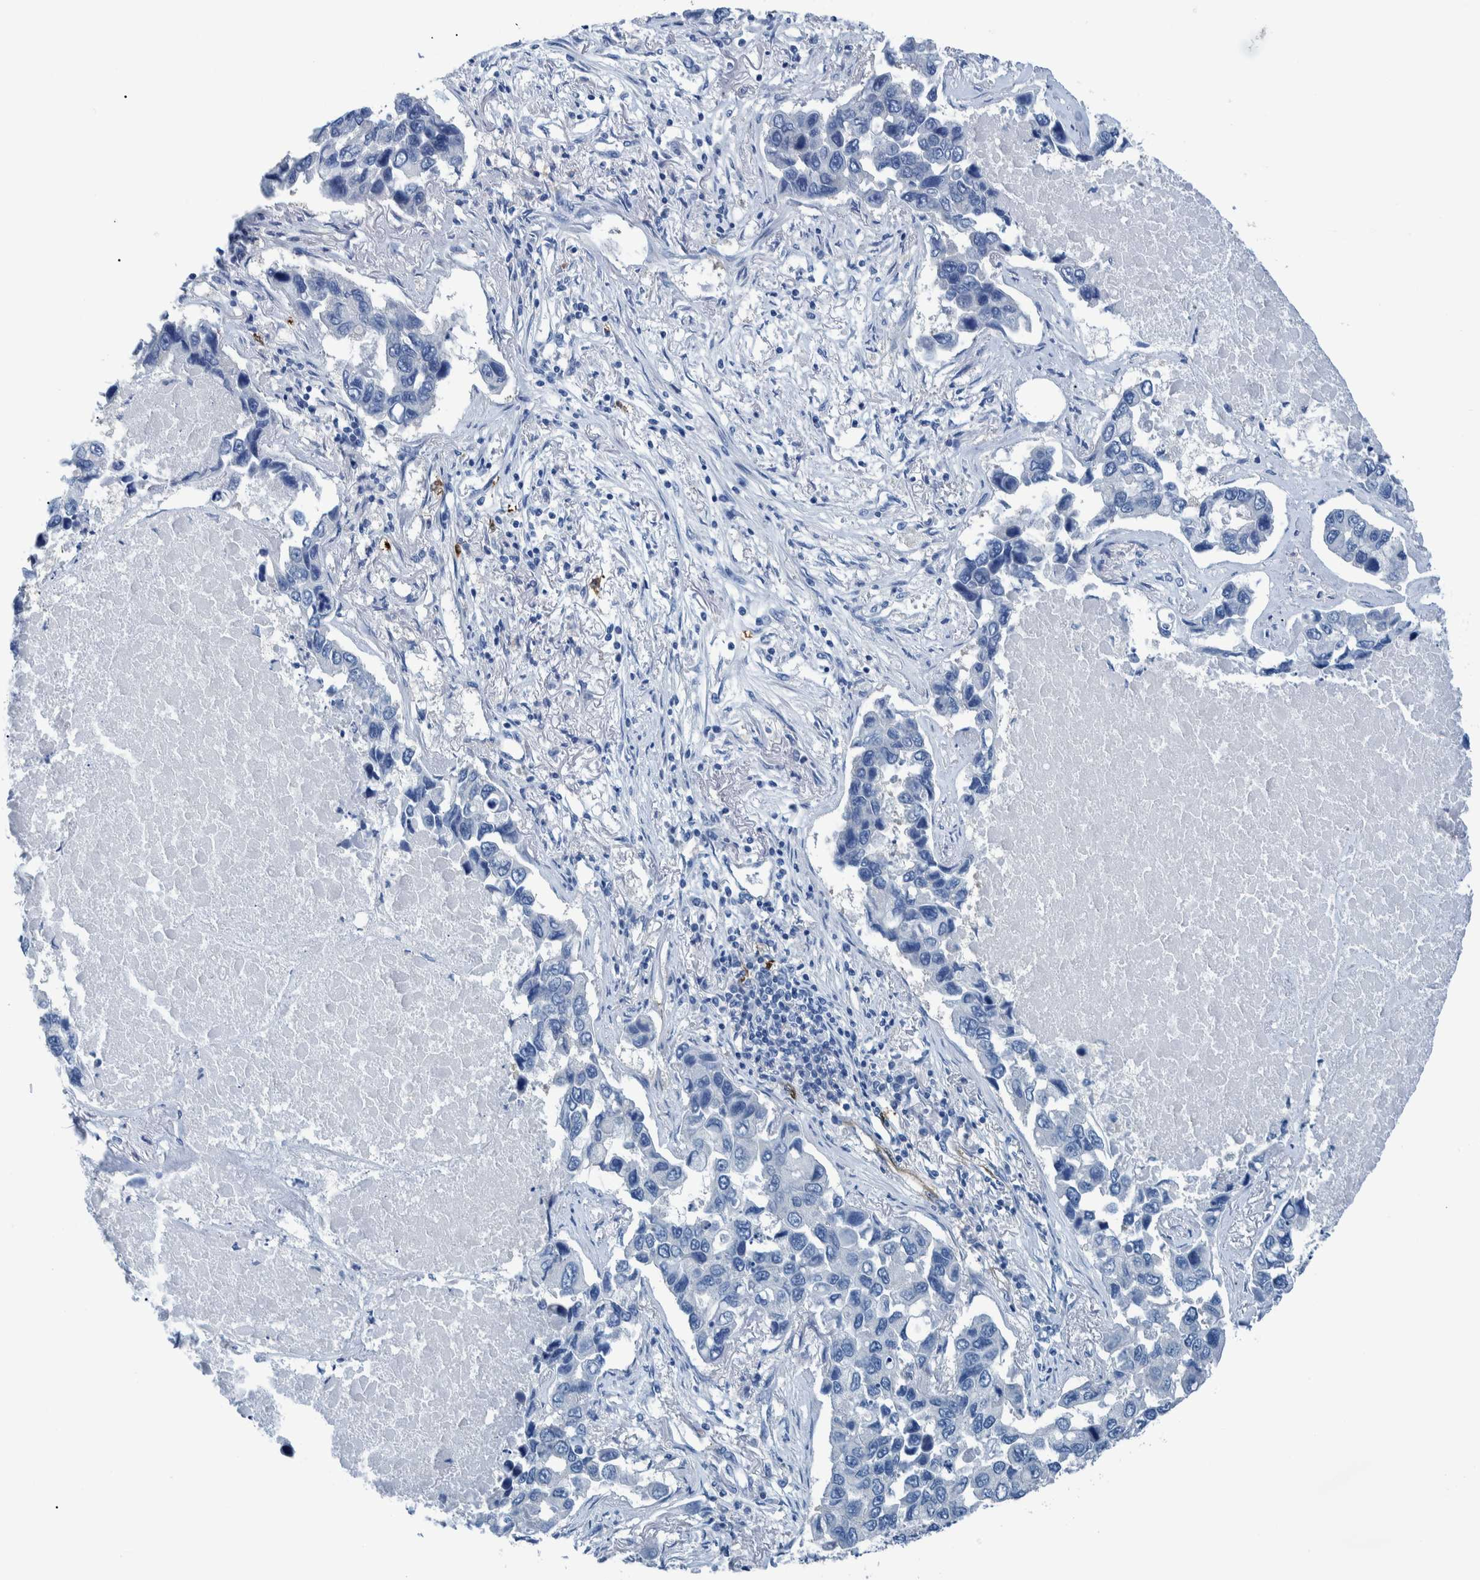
{"staining": {"intensity": "negative", "quantity": "none", "location": "none"}, "tissue": "lung cancer", "cell_type": "Tumor cells", "image_type": "cancer", "snomed": [{"axis": "morphology", "description": "Adenocarcinoma, NOS"}, {"axis": "topography", "description": "Lung"}], "caption": "Tumor cells show no significant protein positivity in lung cancer (adenocarcinoma).", "gene": "IDO1", "patient": {"sex": "male", "age": 64}}